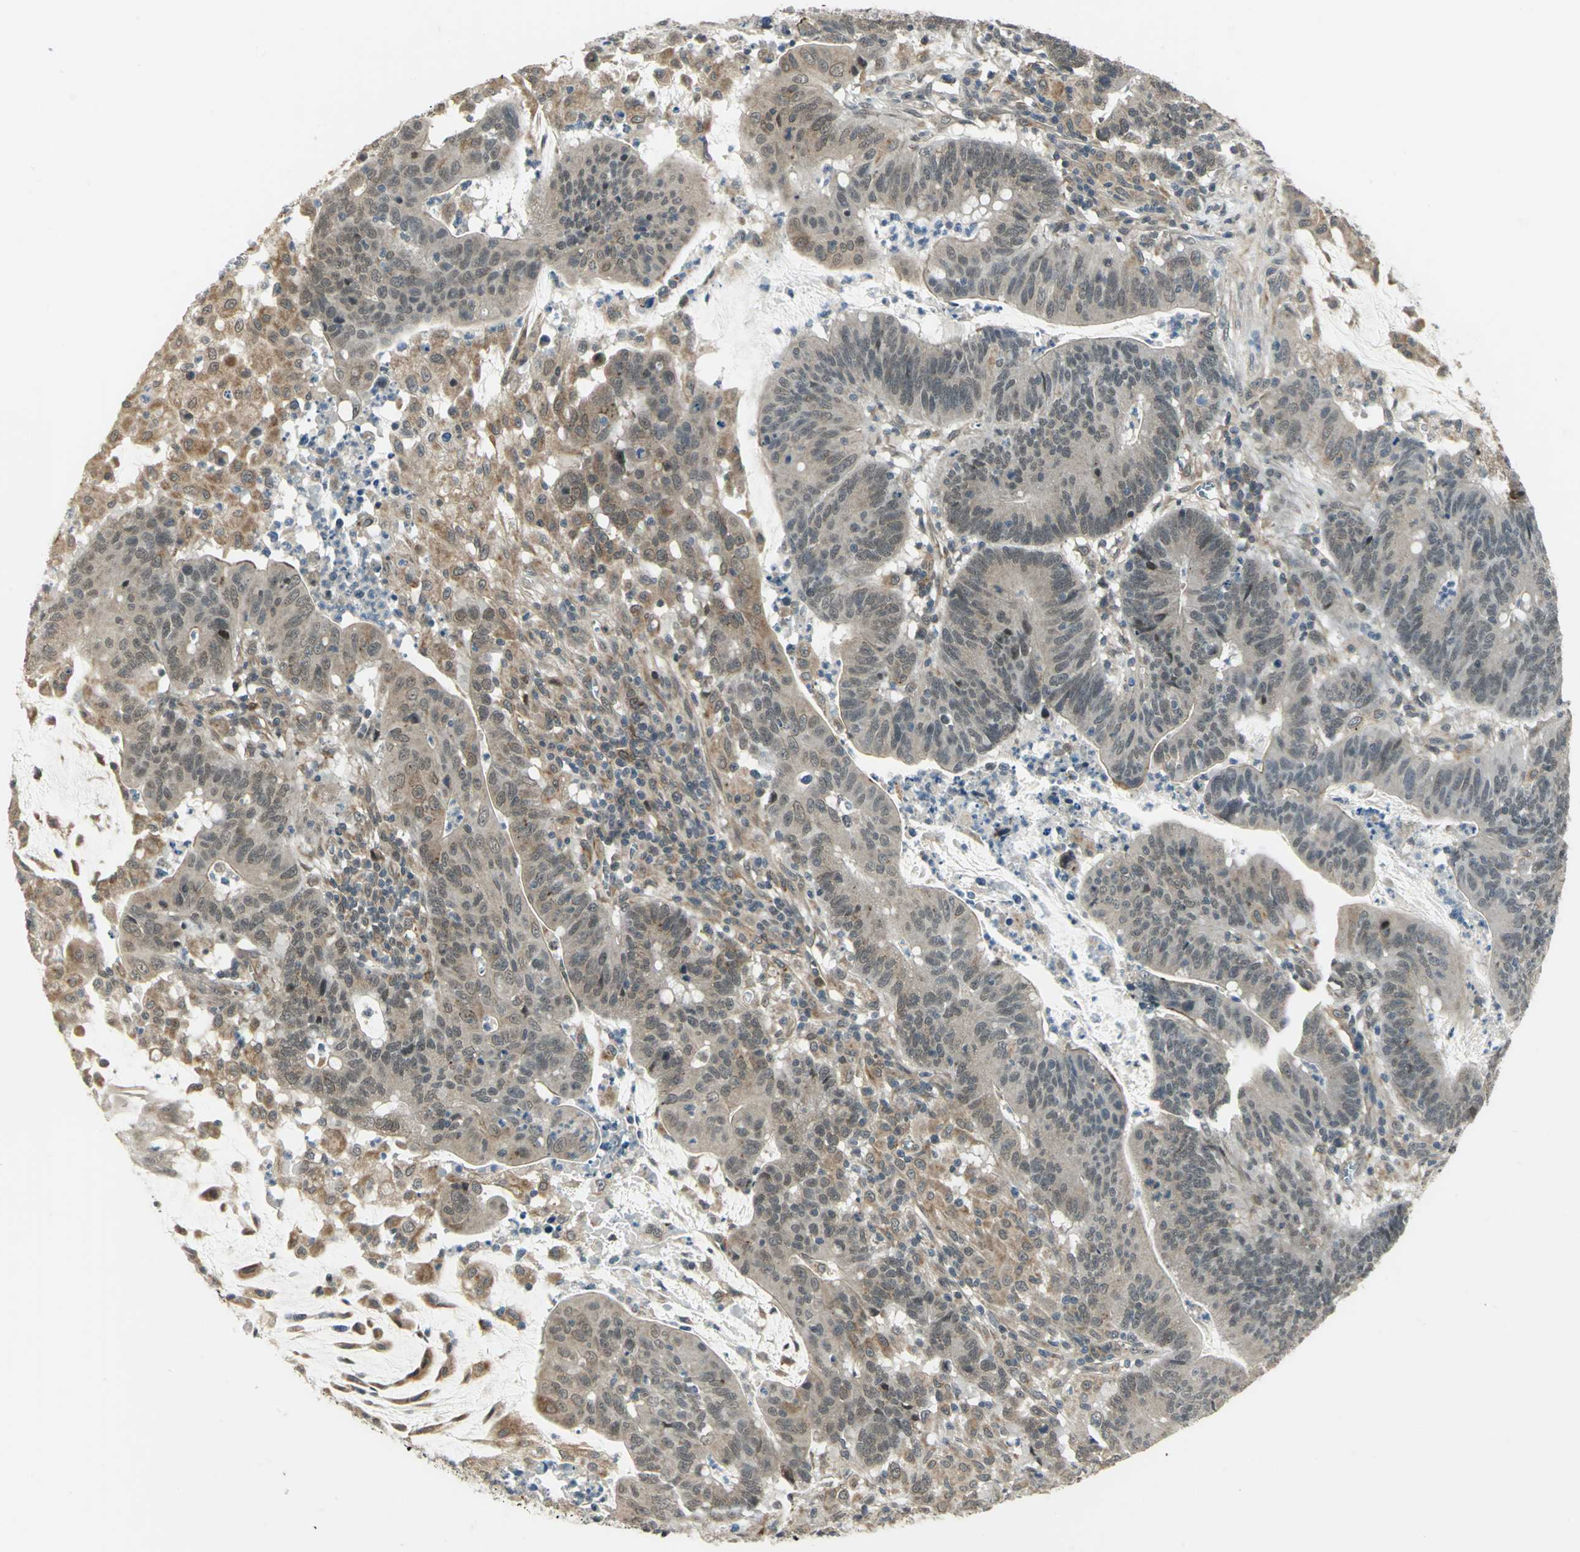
{"staining": {"intensity": "weak", "quantity": "25%-75%", "location": "cytoplasmic/membranous,nuclear"}, "tissue": "colorectal cancer", "cell_type": "Tumor cells", "image_type": "cancer", "snomed": [{"axis": "morphology", "description": "Adenocarcinoma, NOS"}, {"axis": "topography", "description": "Colon"}], "caption": "Protein expression analysis of human colorectal adenocarcinoma reveals weak cytoplasmic/membranous and nuclear expression in about 25%-75% of tumor cells.", "gene": "PLAGL2", "patient": {"sex": "male", "age": 45}}